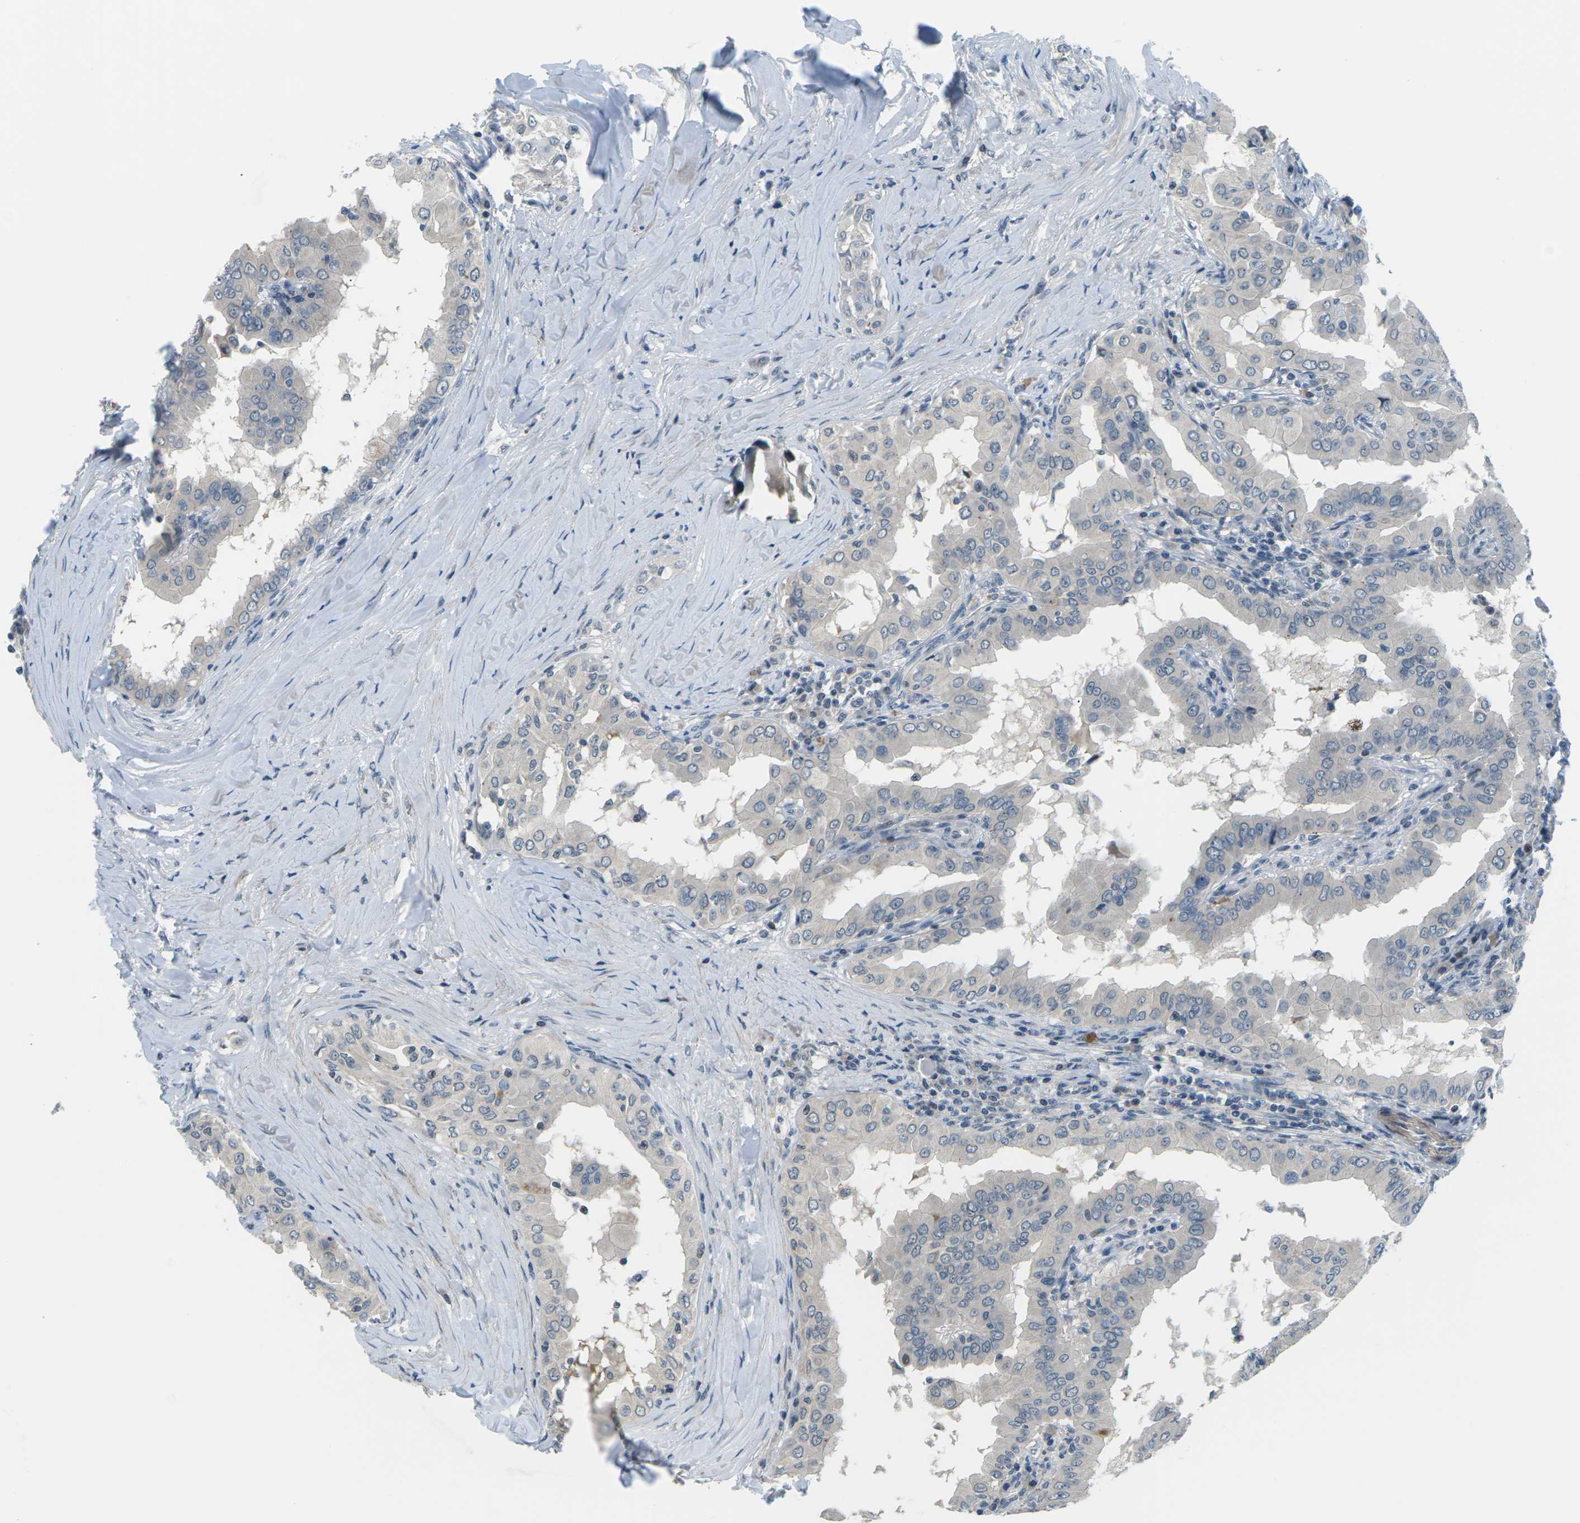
{"staining": {"intensity": "negative", "quantity": "none", "location": "none"}, "tissue": "thyroid cancer", "cell_type": "Tumor cells", "image_type": "cancer", "snomed": [{"axis": "morphology", "description": "Papillary adenocarcinoma, NOS"}, {"axis": "topography", "description": "Thyroid gland"}], "caption": "Papillary adenocarcinoma (thyroid) was stained to show a protein in brown. There is no significant staining in tumor cells. (Stains: DAB (3,3'-diaminobenzidine) IHC with hematoxylin counter stain, Microscopy: brightfield microscopy at high magnification).", "gene": "SLC13A3", "patient": {"sex": "male", "age": 33}}